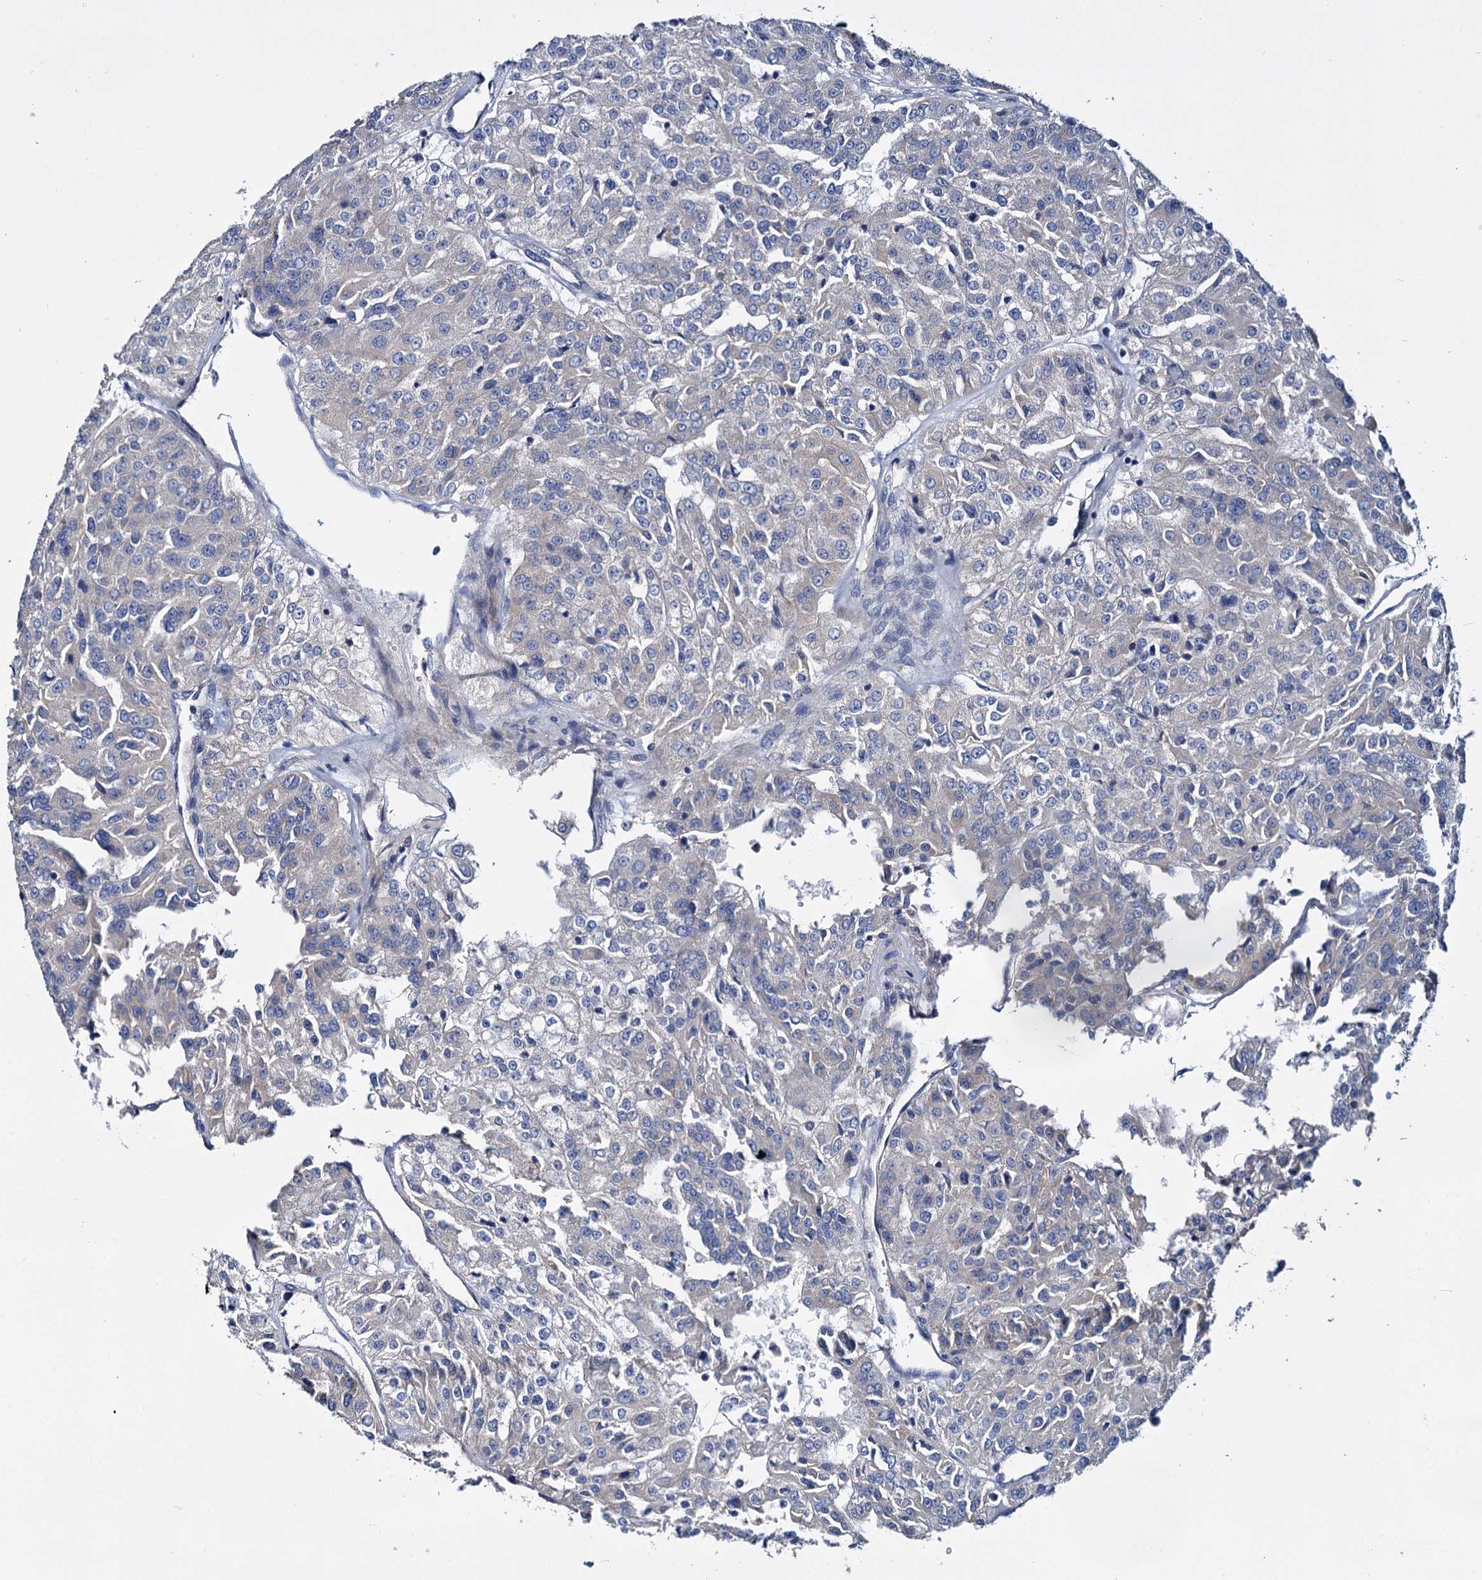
{"staining": {"intensity": "negative", "quantity": "none", "location": "none"}, "tissue": "renal cancer", "cell_type": "Tumor cells", "image_type": "cancer", "snomed": [{"axis": "morphology", "description": "Adenocarcinoma, NOS"}, {"axis": "topography", "description": "Kidney"}], "caption": "High magnification brightfield microscopy of renal cancer stained with DAB (brown) and counterstained with hematoxylin (blue): tumor cells show no significant staining. Brightfield microscopy of immunohistochemistry stained with DAB (brown) and hematoxylin (blue), captured at high magnification.", "gene": "CEP295", "patient": {"sex": "female", "age": 63}}